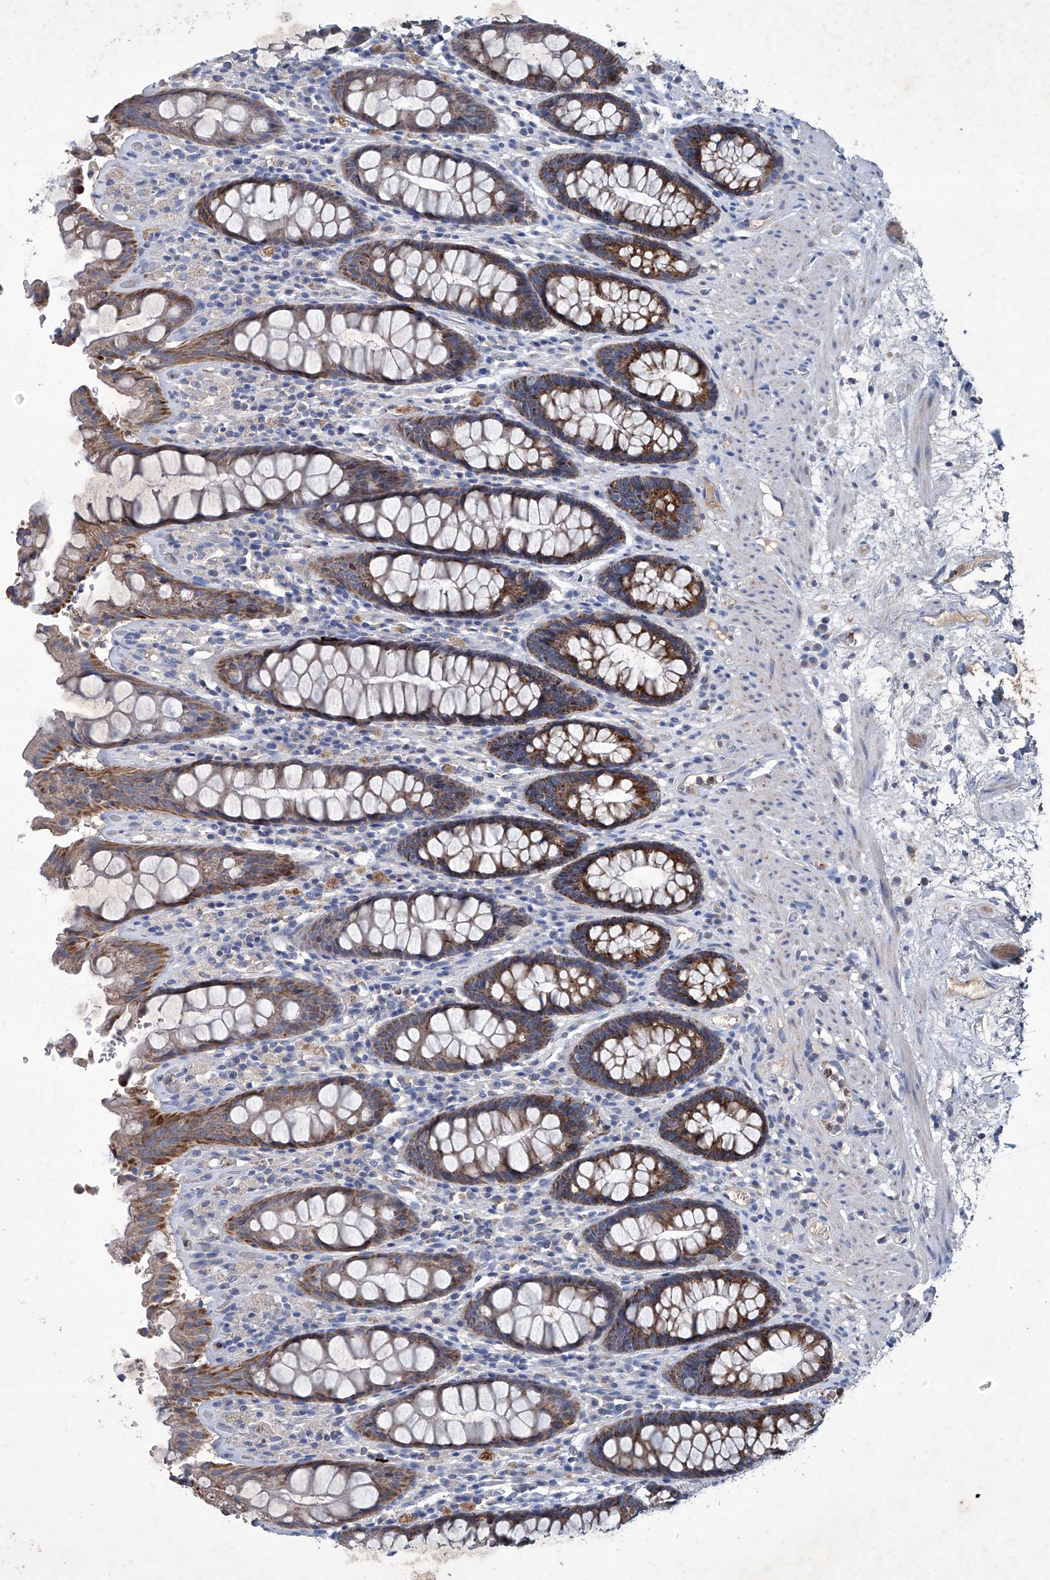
{"staining": {"intensity": "strong", "quantity": "25%-75%", "location": "cytoplasmic/membranous"}, "tissue": "rectum", "cell_type": "Glandular cells", "image_type": "normal", "snomed": [{"axis": "morphology", "description": "Normal tissue, NOS"}, {"axis": "topography", "description": "Rectum"}], "caption": "DAB immunohistochemical staining of benign human rectum demonstrates strong cytoplasmic/membranous protein expression in about 25%-75% of glandular cells. (Brightfield microscopy of DAB IHC at high magnification).", "gene": "MTARC1", "patient": {"sex": "male", "age": 64}}